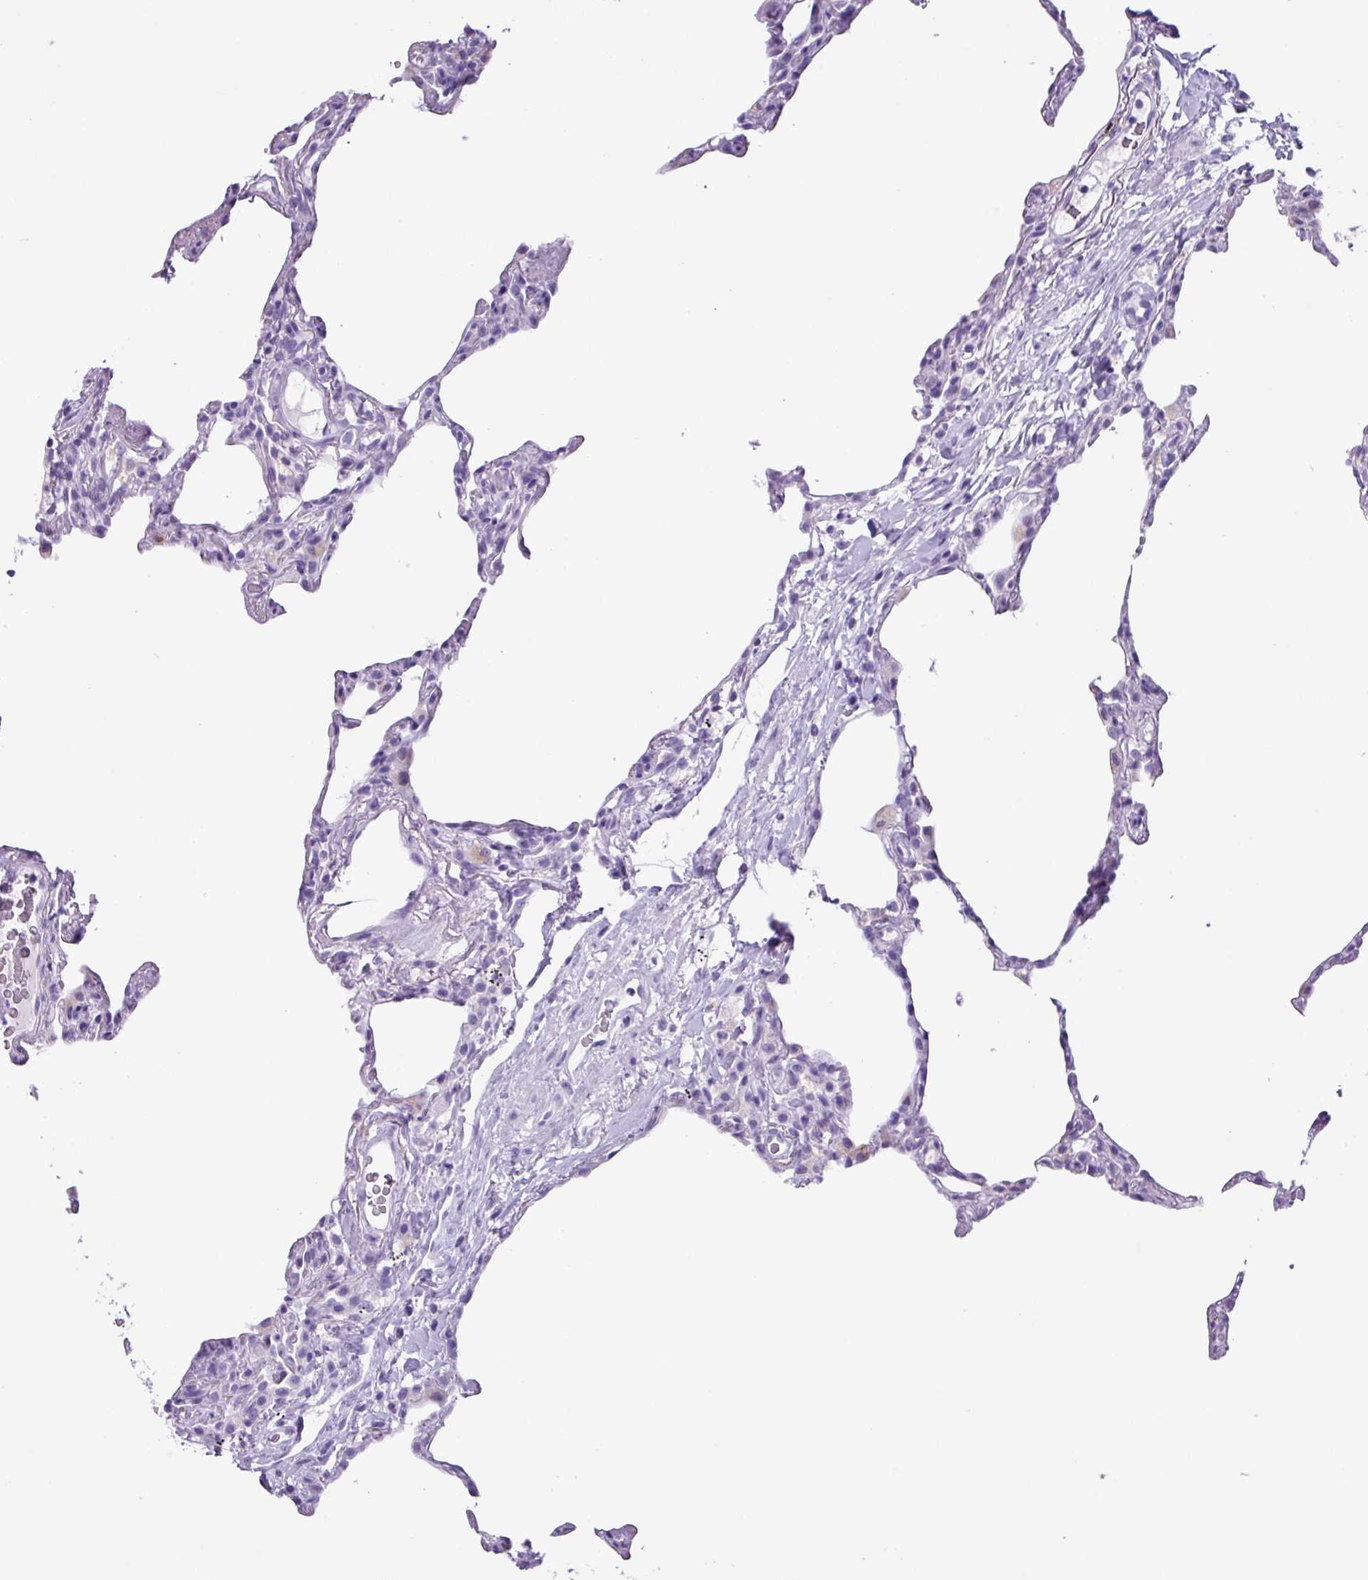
{"staining": {"intensity": "negative", "quantity": "none", "location": "none"}, "tissue": "lung", "cell_type": "Alveolar cells", "image_type": "normal", "snomed": [{"axis": "morphology", "description": "Normal tissue, NOS"}, {"axis": "topography", "description": "Lung"}], "caption": "The histopathology image reveals no significant positivity in alveolar cells of lung. Nuclei are stained in blue.", "gene": "AGO3", "patient": {"sex": "female", "age": 57}}